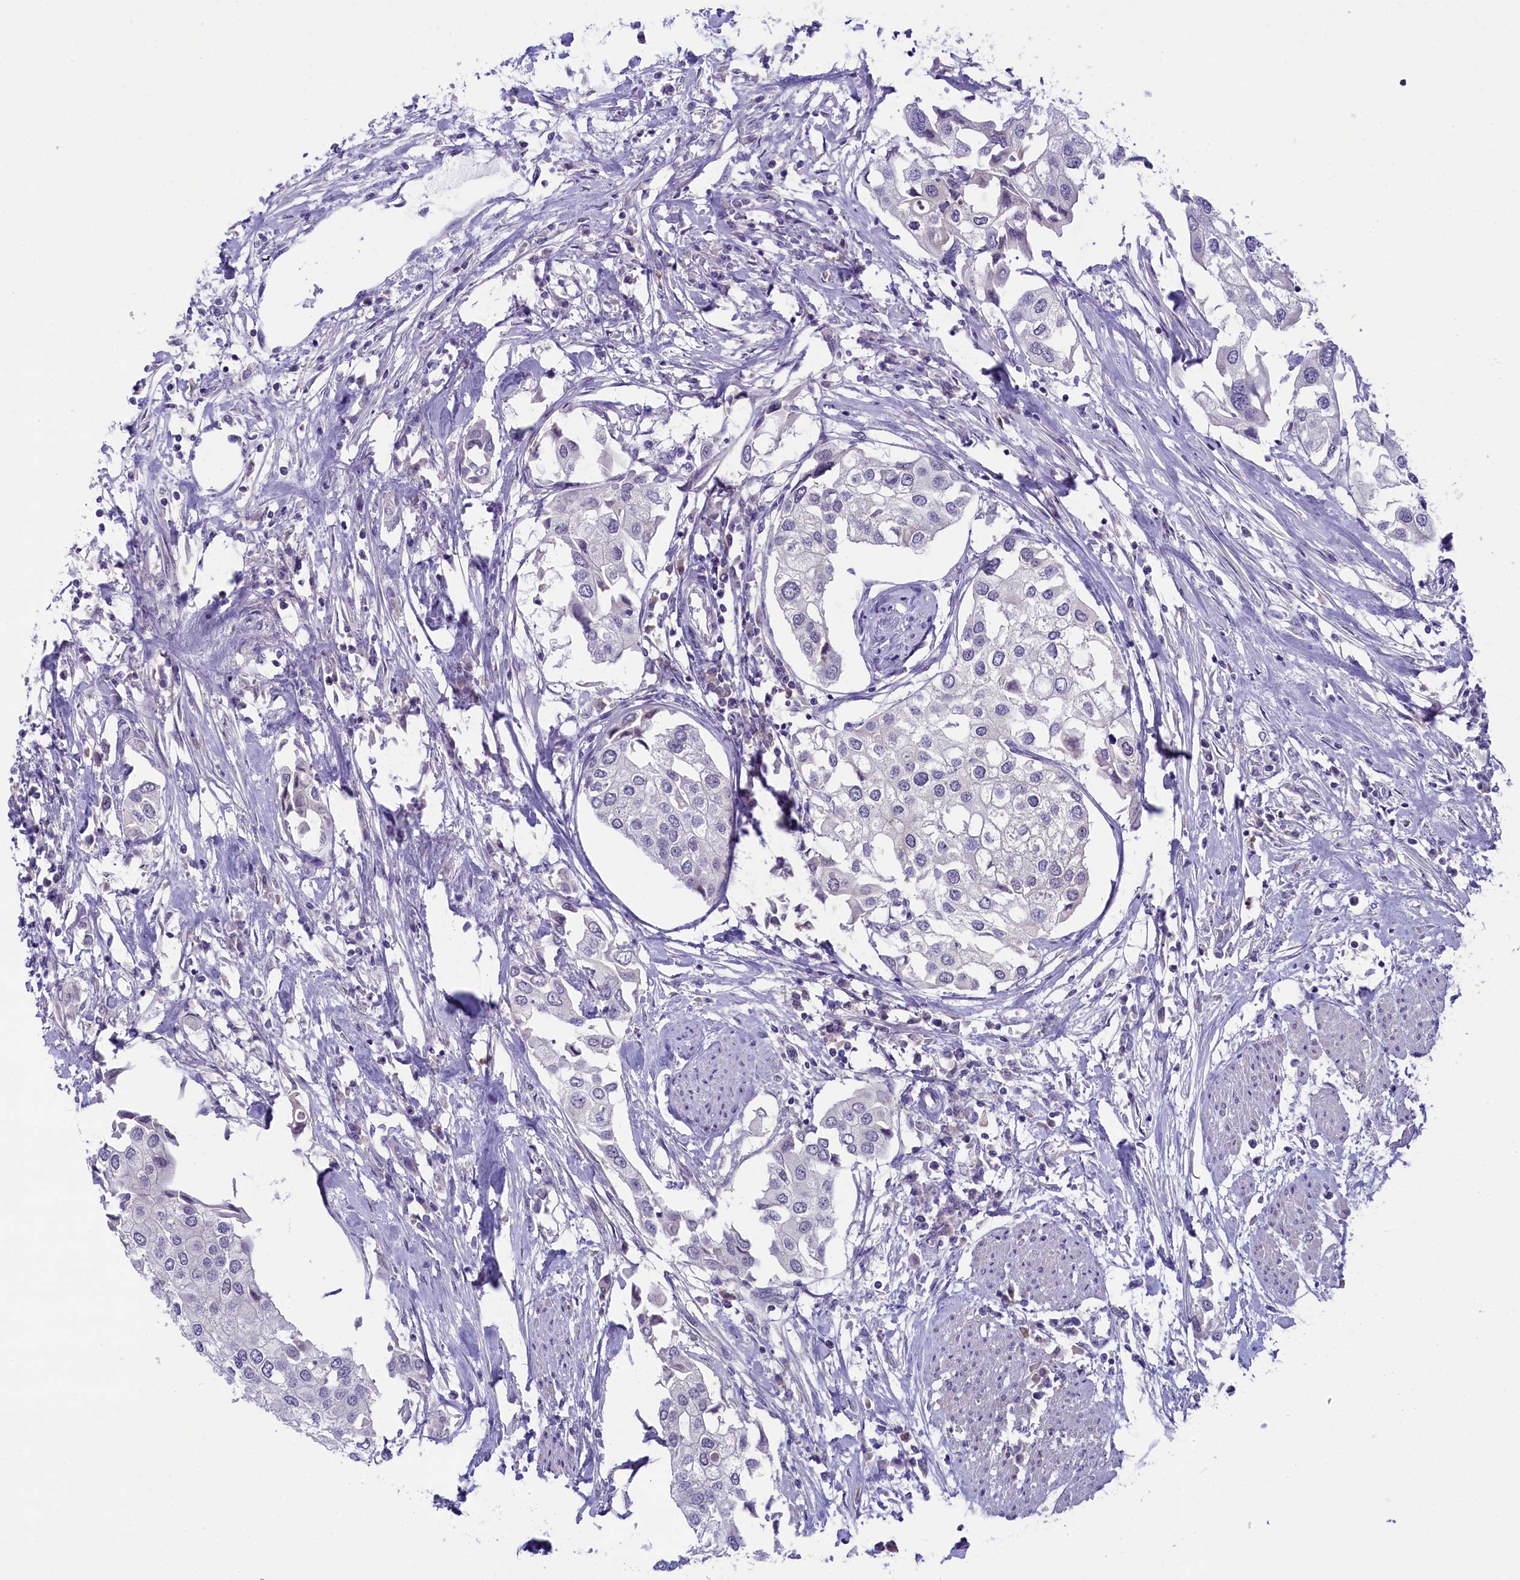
{"staining": {"intensity": "negative", "quantity": "none", "location": "none"}, "tissue": "urothelial cancer", "cell_type": "Tumor cells", "image_type": "cancer", "snomed": [{"axis": "morphology", "description": "Urothelial carcinoma, High grade"}, {"axis": "topography", "description": "Urinary bladder"}], "caption": "Tumor cells are negative for protein expression in human urothelial cancer.", "gene": "CRAMP1", "patient": {"sex": "male", "age": 64}}